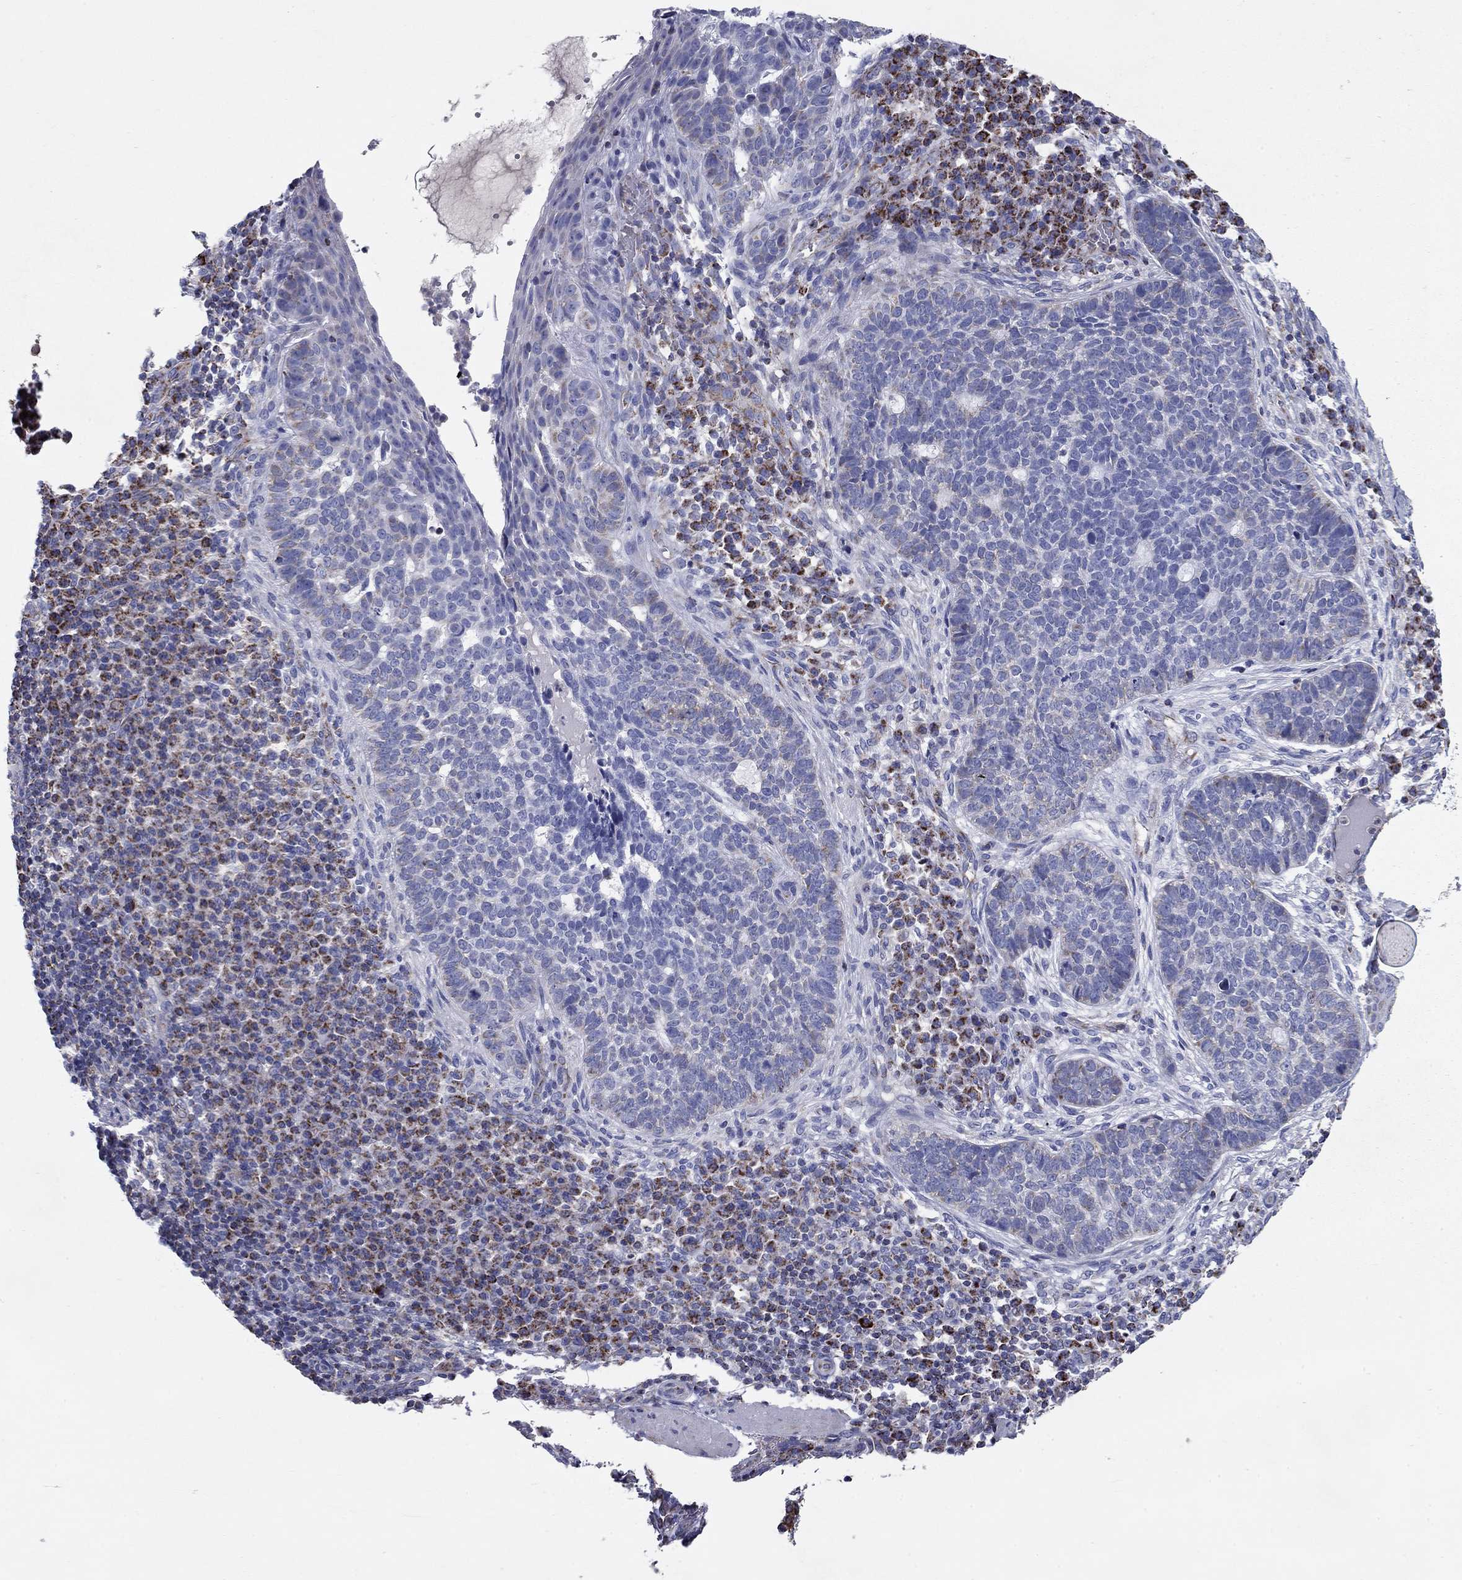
{"staining": {"intensity": "negative", "quantity": "none", "location": "none"}, "tissue": "skin cancer", "cell_type": "Tumor cells", "image_type": "cancer", "snomed": [{"axis": "morphology", "description": "Basal cell carcinoma"}, {"axis": "topography", "description": "Skin"}], "caption": "Micrograph shows no protein staining in tumor cells of skin cancer tissue.", "gene": "NDUFA4L2", "patient": {"sex": "female", "age": 69}}